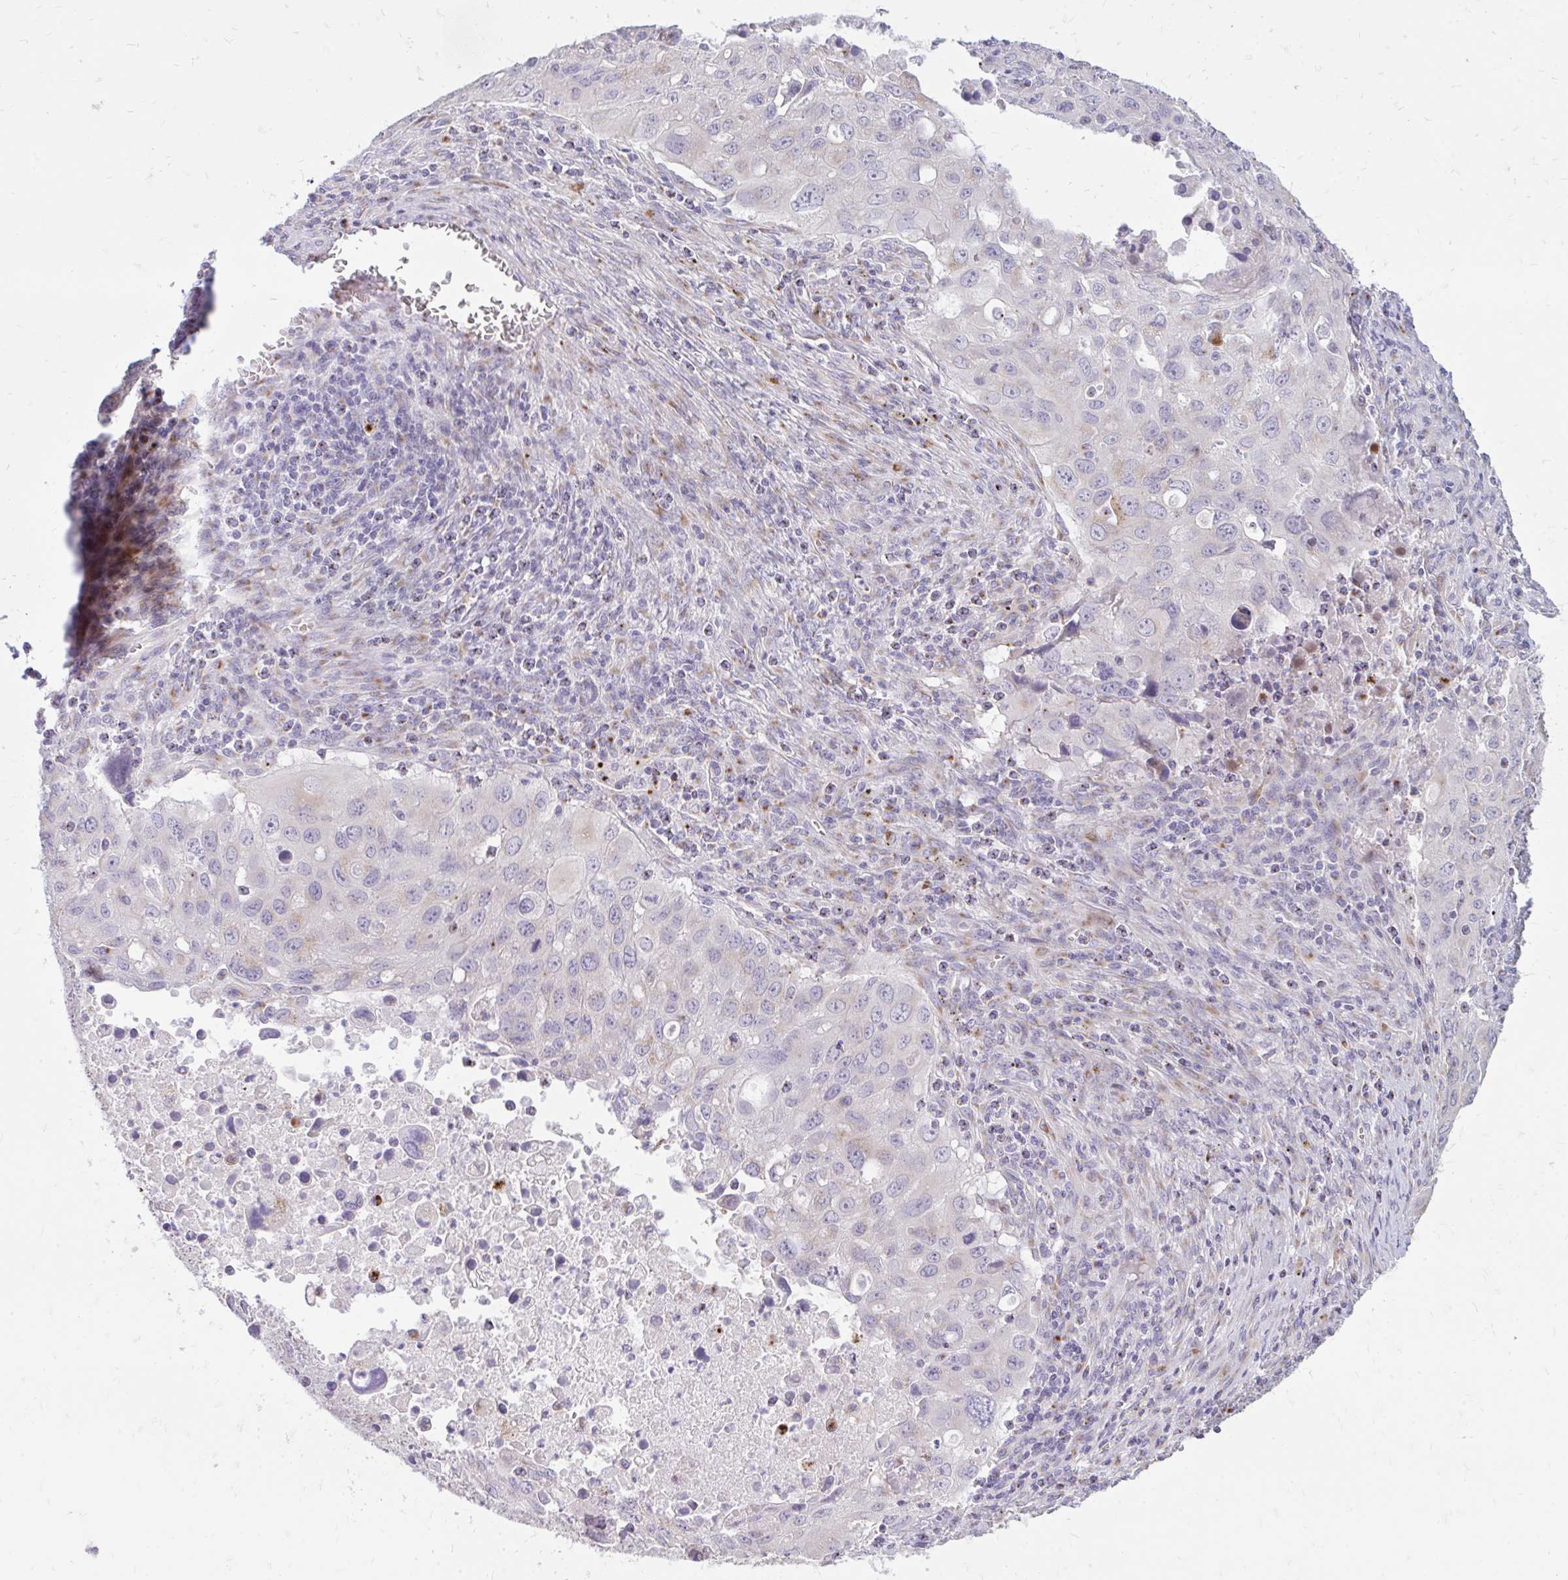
{"staining": {"intensity": "moderate", "quantity": "<25%", "location": "cytoplasmic/membranous"}, "tissue": "lung cancer", "cell_type": "Tumor cells", "image_type": "cancer", "snomed": [{"axis": "morphology", "description": "Adenocarcinoma, NOS"}, {"axis": "morphology", "description": "Adenocarcinoma, metastatic, NOS"}, {"axis": "topography", "description": "Lymph node"}, {"axis": "topography", "description": "Lung"}], "caption": "This photomicrograph exhibits lung cancer (adenocarcinoma) stained with IHC to label a protein in brown. The cytoplasmic/membranous of tumor cells show moderate positivity for the protein. Nuclei are counter-stained blue.", "gene": "RAB6B", "patient": {"sex": "female", "age": 42}}